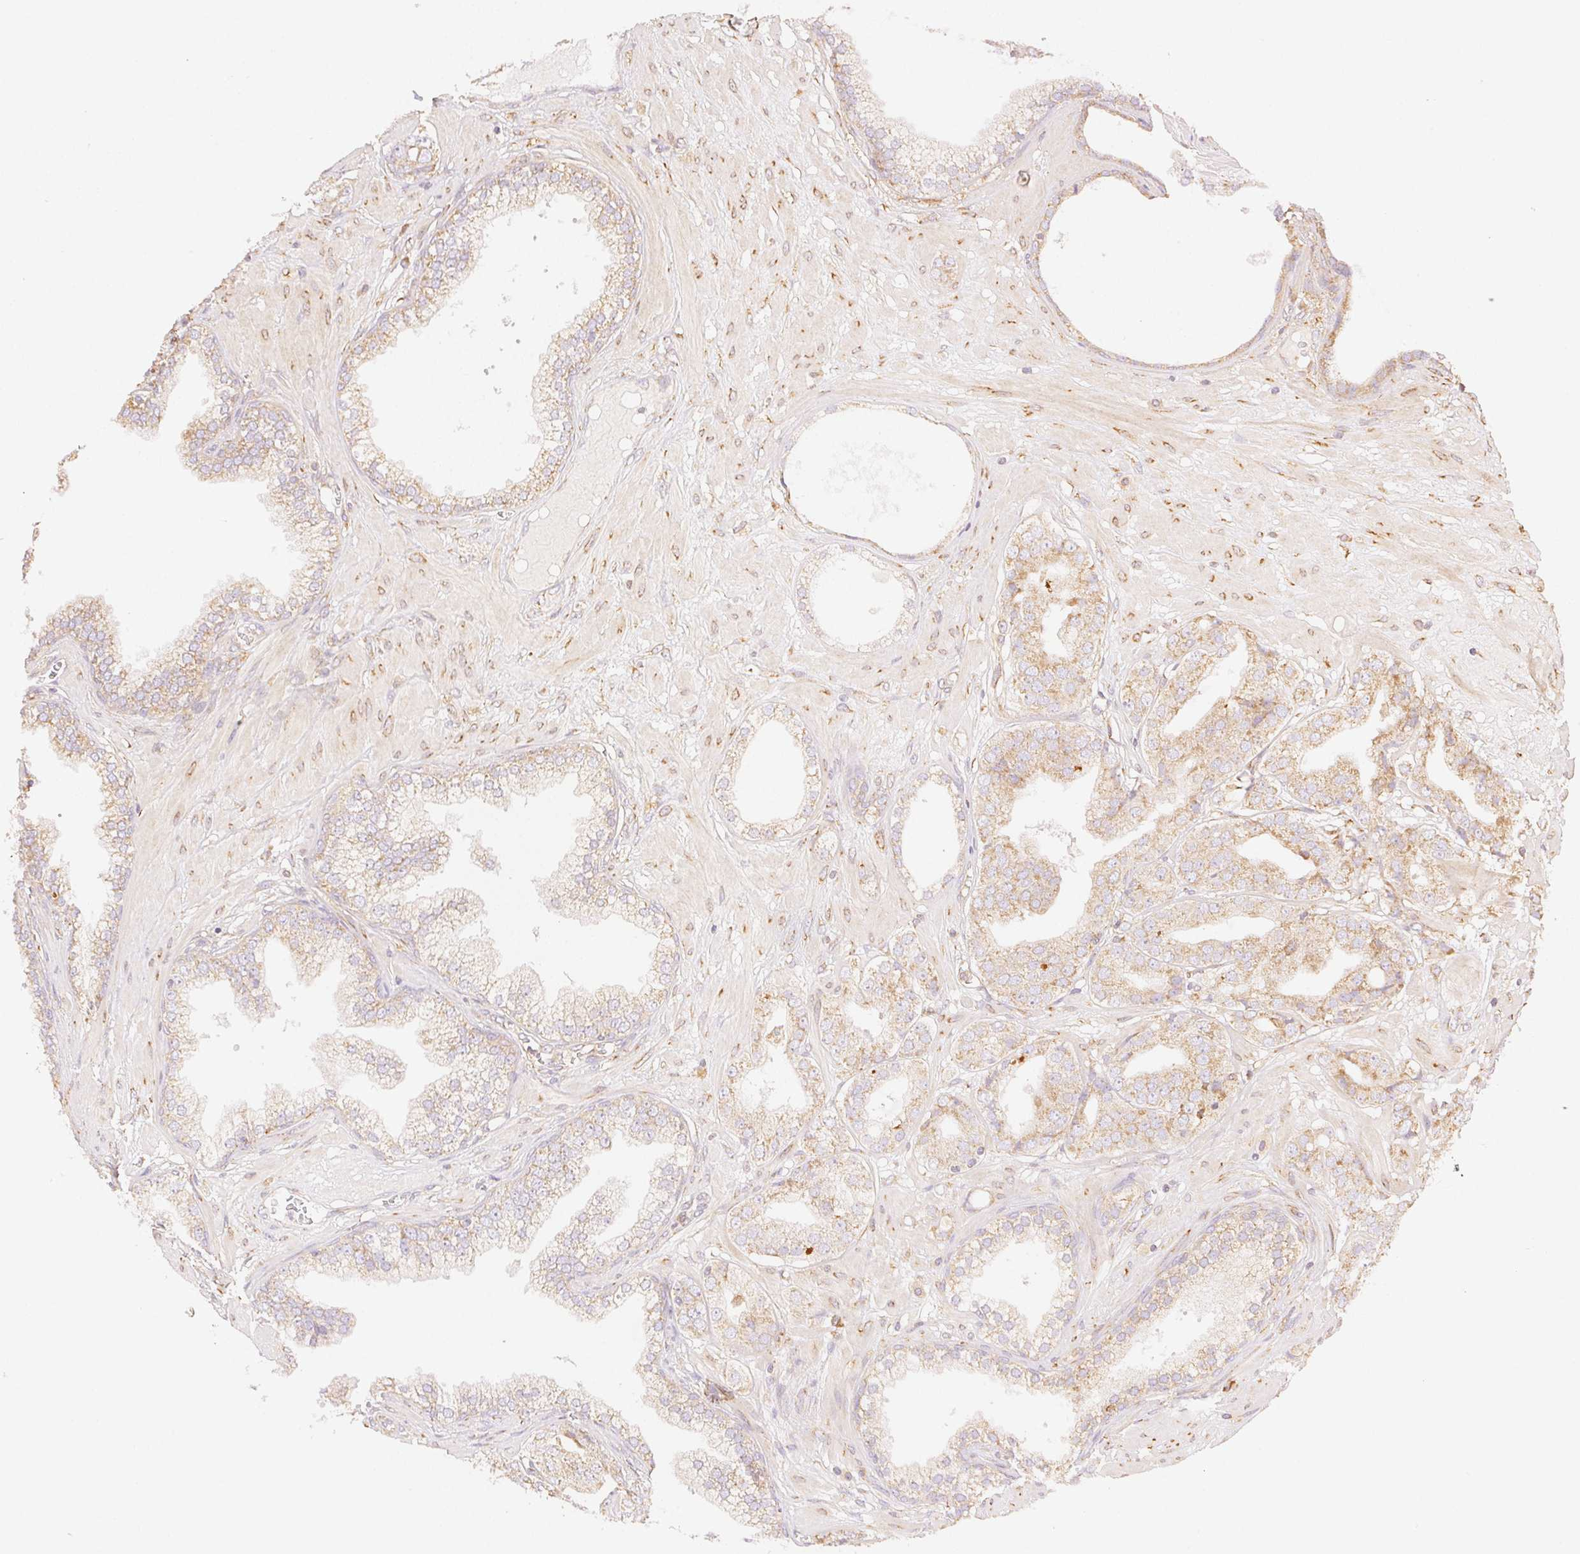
{"staining": {"intensity": "weak", "quantity": ">75%", "location": "cytoplasmic/membranous"}, "tissue": "prostate cancer", "cell_type": "Tumor cells", "image_type": "cancer", "snomed": [{"axis": "morphology", "description": "Adenocarcinoma, Low grade"}, {"axis": "topography", "description": "Prostate"}], "caption": "Tumor cells reveal weak cytoplasmic/membranous positivity in about >75% of cells in low-grade adenocarcinoma (prostate).", "gene": "ENTREP1", "patient": {"sex": "male", "age": 60}}